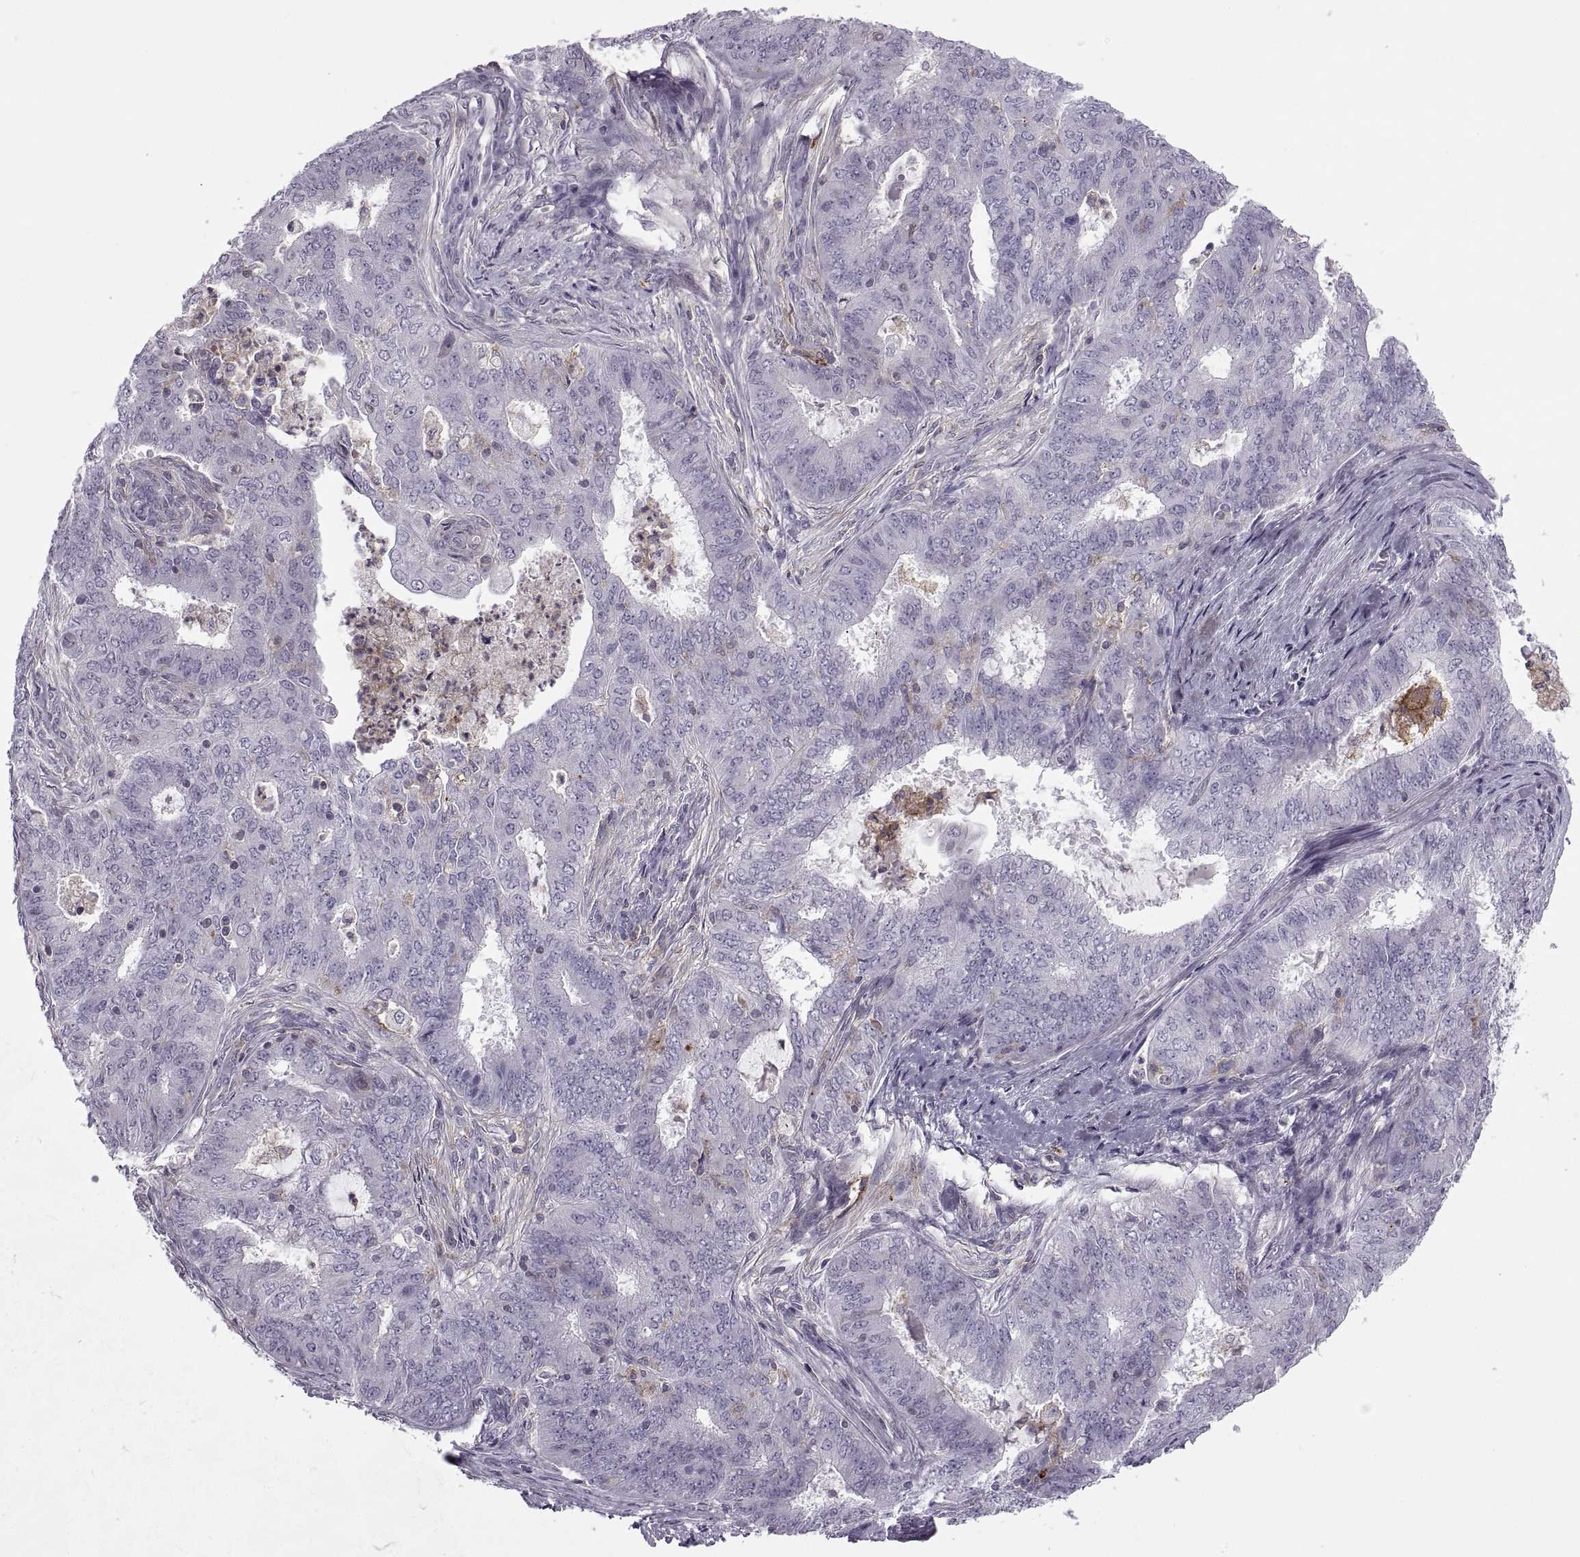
{"staining": {"intensity": "negative", "quantity": "none", "location": "none"}, "tissue": "endometrial cancer", "cell_type": "Tumor cells", "image_type": "cancer", "snomed": [{"axis": "morphology", "description": "Adenocarcinoma, NOS"}, {"axis": "topography", "description": "Endometrium"}], "caption": "A photomicrograph of human adenocarcinoma (endometrial) is negative for staining in tumor cells. (DAB (3,3'-diaminobenzidine) immunohistochemistry with hematoxylin counter stain).", "gene": "RALB", "patient": {"sex": "female", "age": 62}}